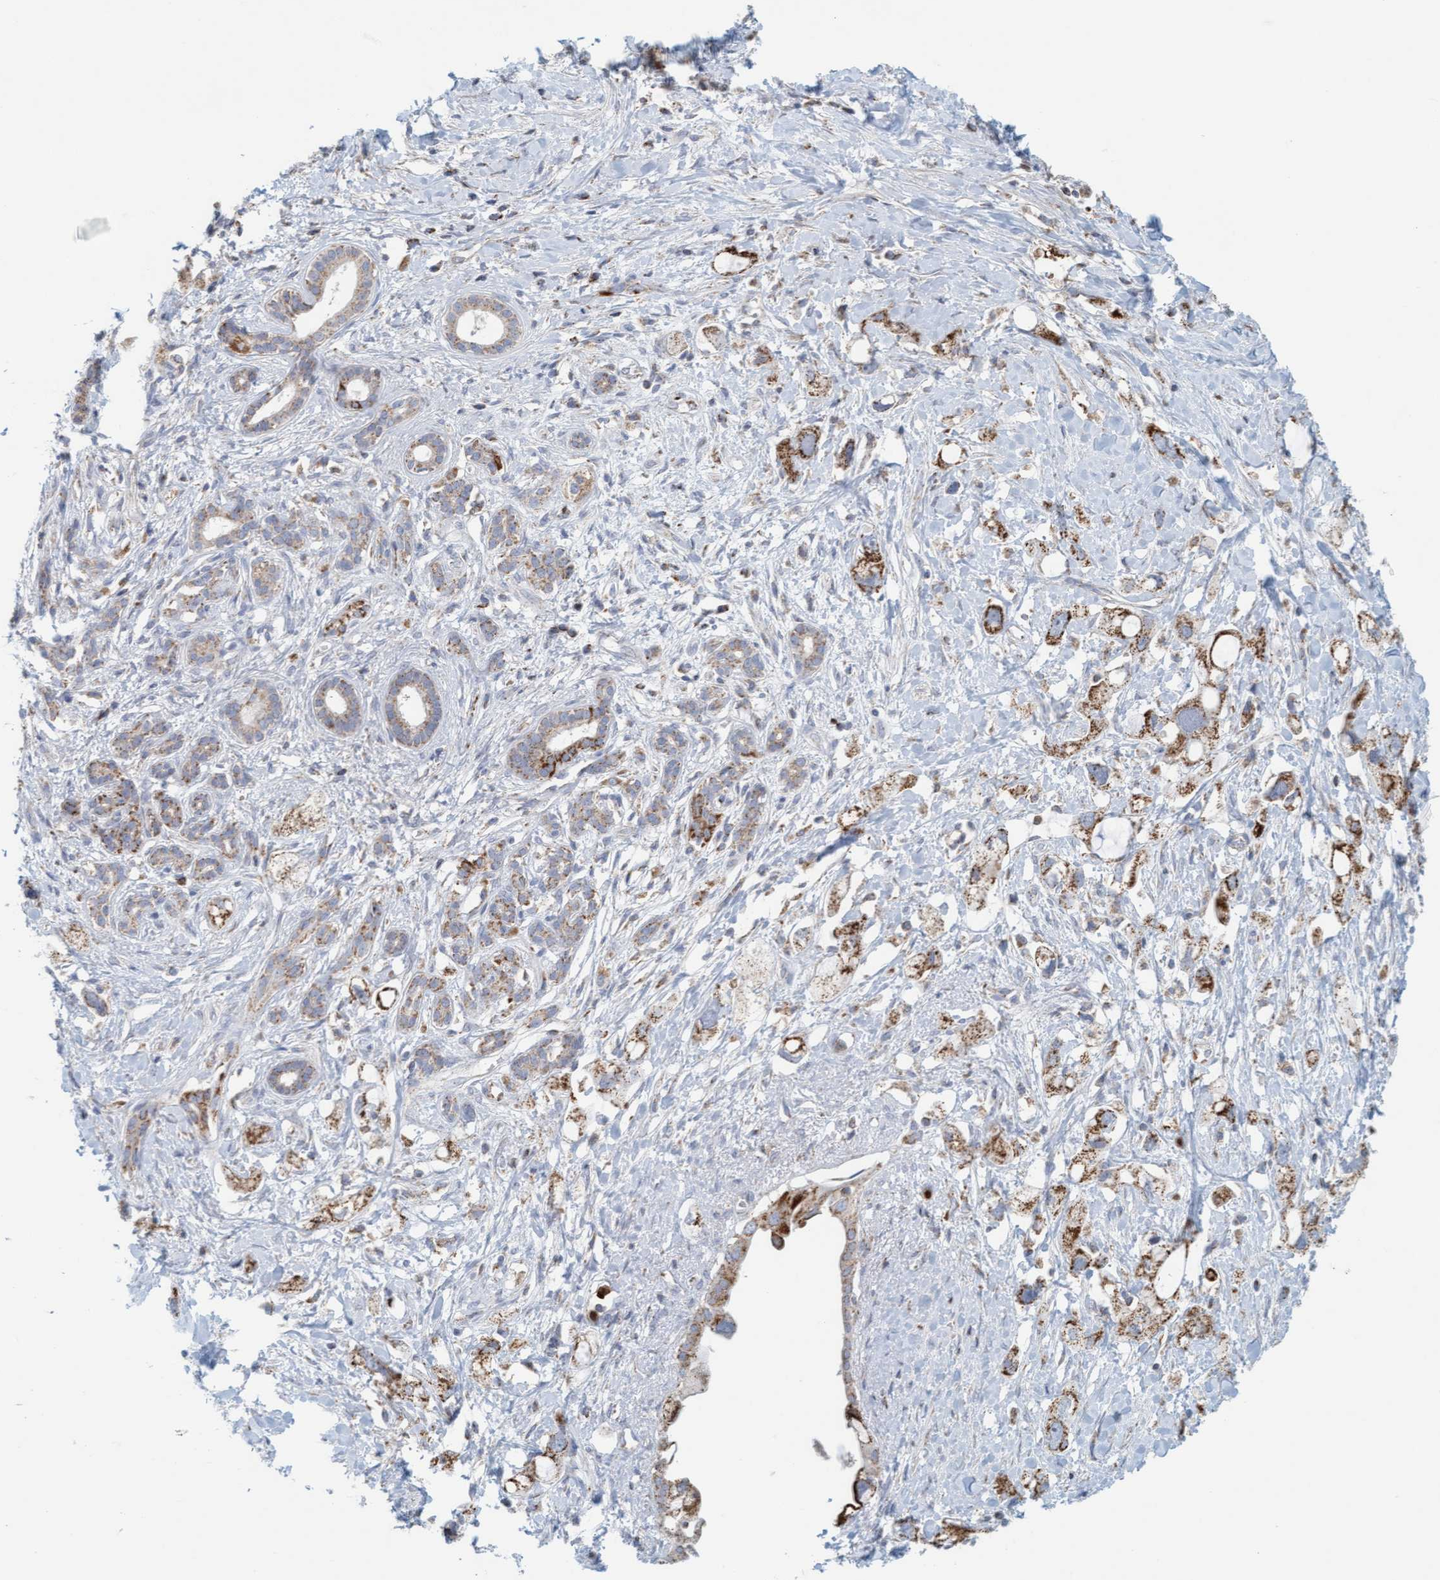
{"staining": {"intensity": "moderate", "quantity": ">75%", "location": "cytoplasmic/membranous"}, "tissue": "pancreatic cancer", "cell_type": "Tumor cells", "image_type": "cancer", "snomed": [{"axis": "morphology", "description": "Adenocarcinoma, NOS"}, {"axis": "topography", "description": "Pancreas"}], "caption": "This is an image of immunohistochemistry (IHC) staining of pancreatic cancer (adenocarcinoma), which shows moderate staining in the cytoplasmic/membranous of tumor cells.", "gene": "B9D1", "patient": {"sex": "female", "age": 56}}